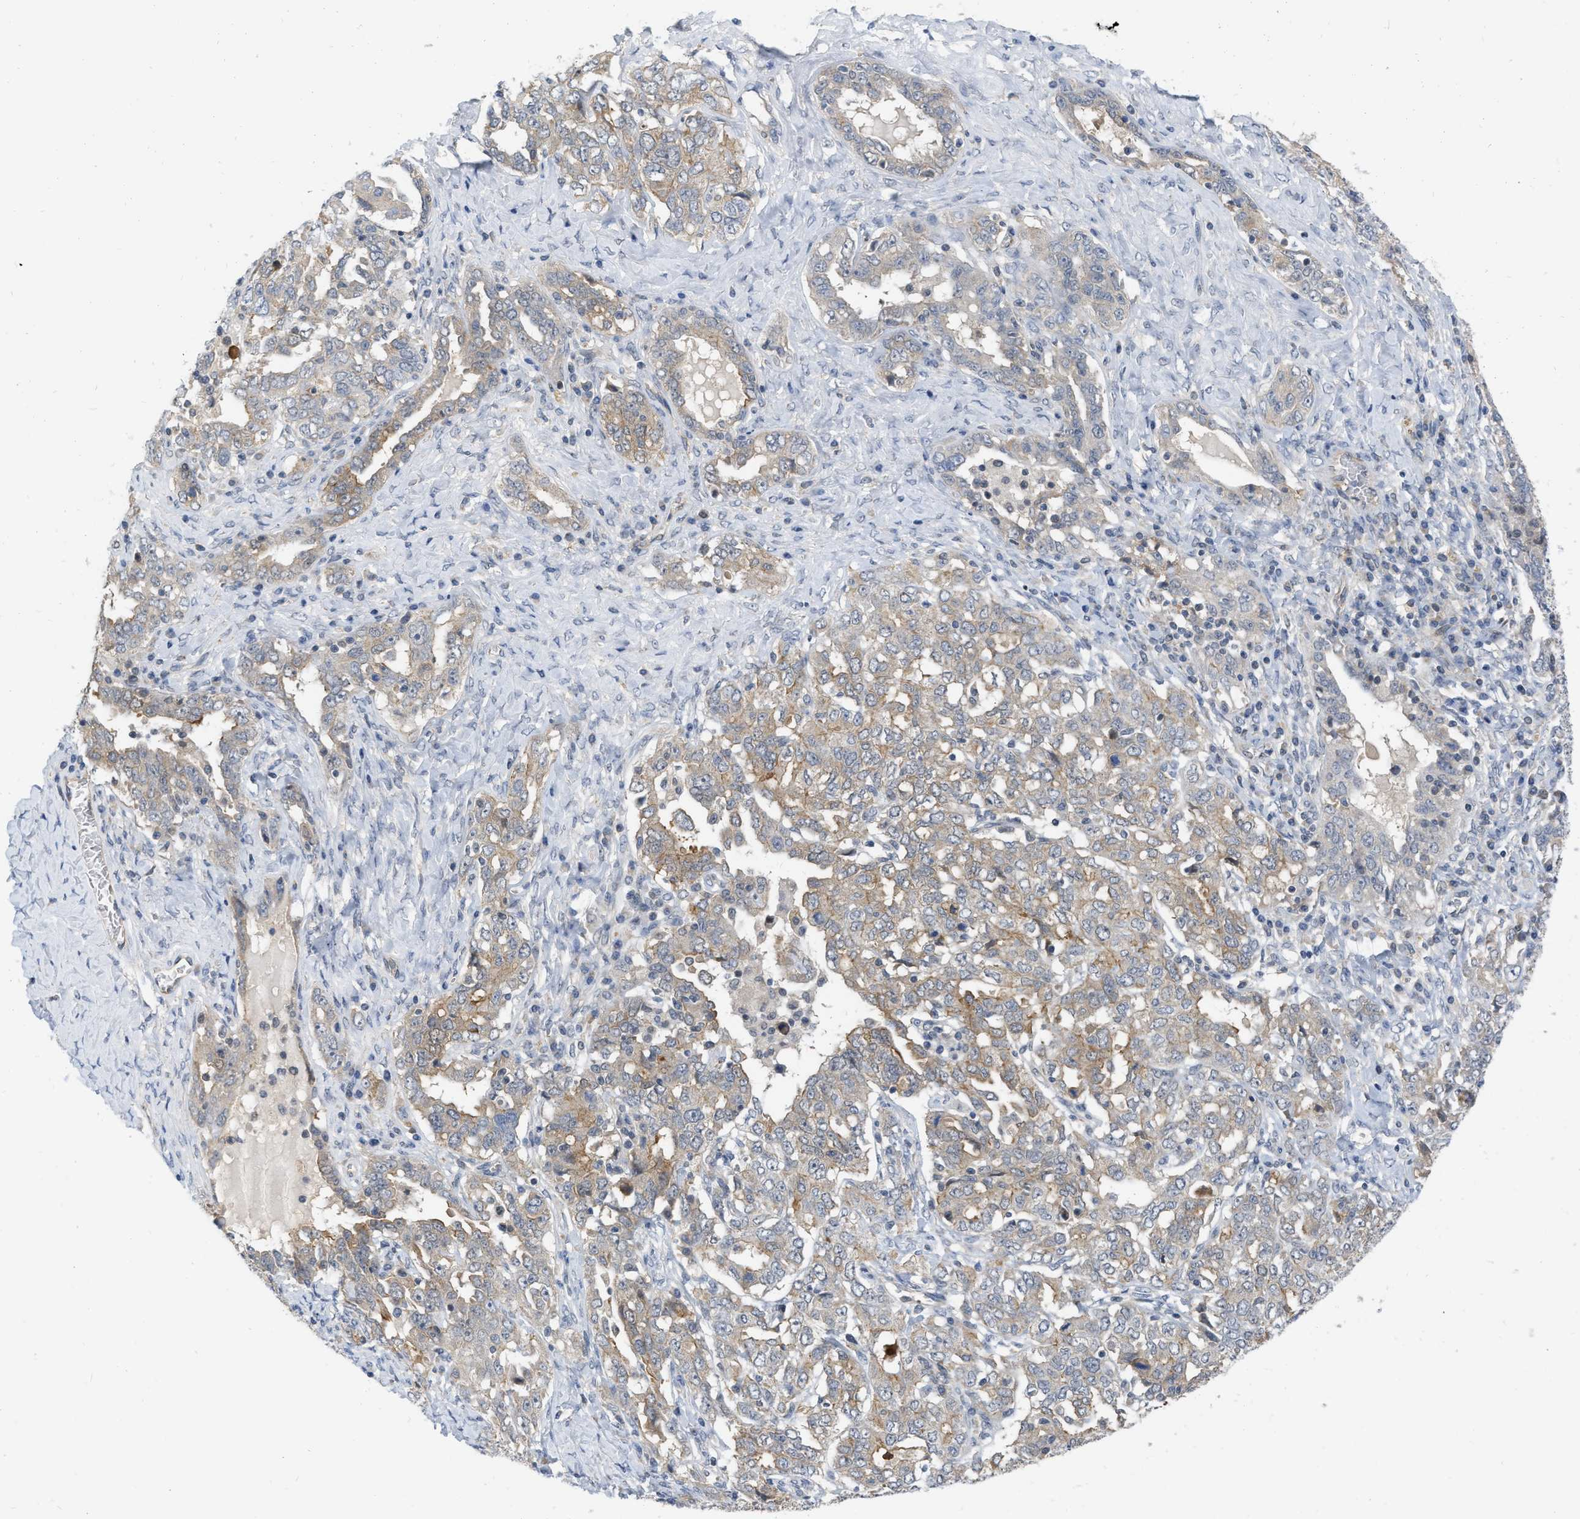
{"staining": {"intensity": "weak", "quantity": "<25%", "location": "cytoplasmic/membranous"}, "tissue": "ovarian cancer", "cell_type": "Tumor cells", "image_type": "cancer", "snomed": [{"axis": "morphology", "description": "Carcinoma, endometroid"}, {"axis": "topography", "description": "Ovary"}], "caption": "A high-resolution histopathology image shows immunohistochemistry (IHC) staining of ovarian cancer (endometroid carcinoma), which demonstrates no significant expression in tumor cells.", "gene": "NAPEPLD", "patient": {"sex": "female", "age": 62}}